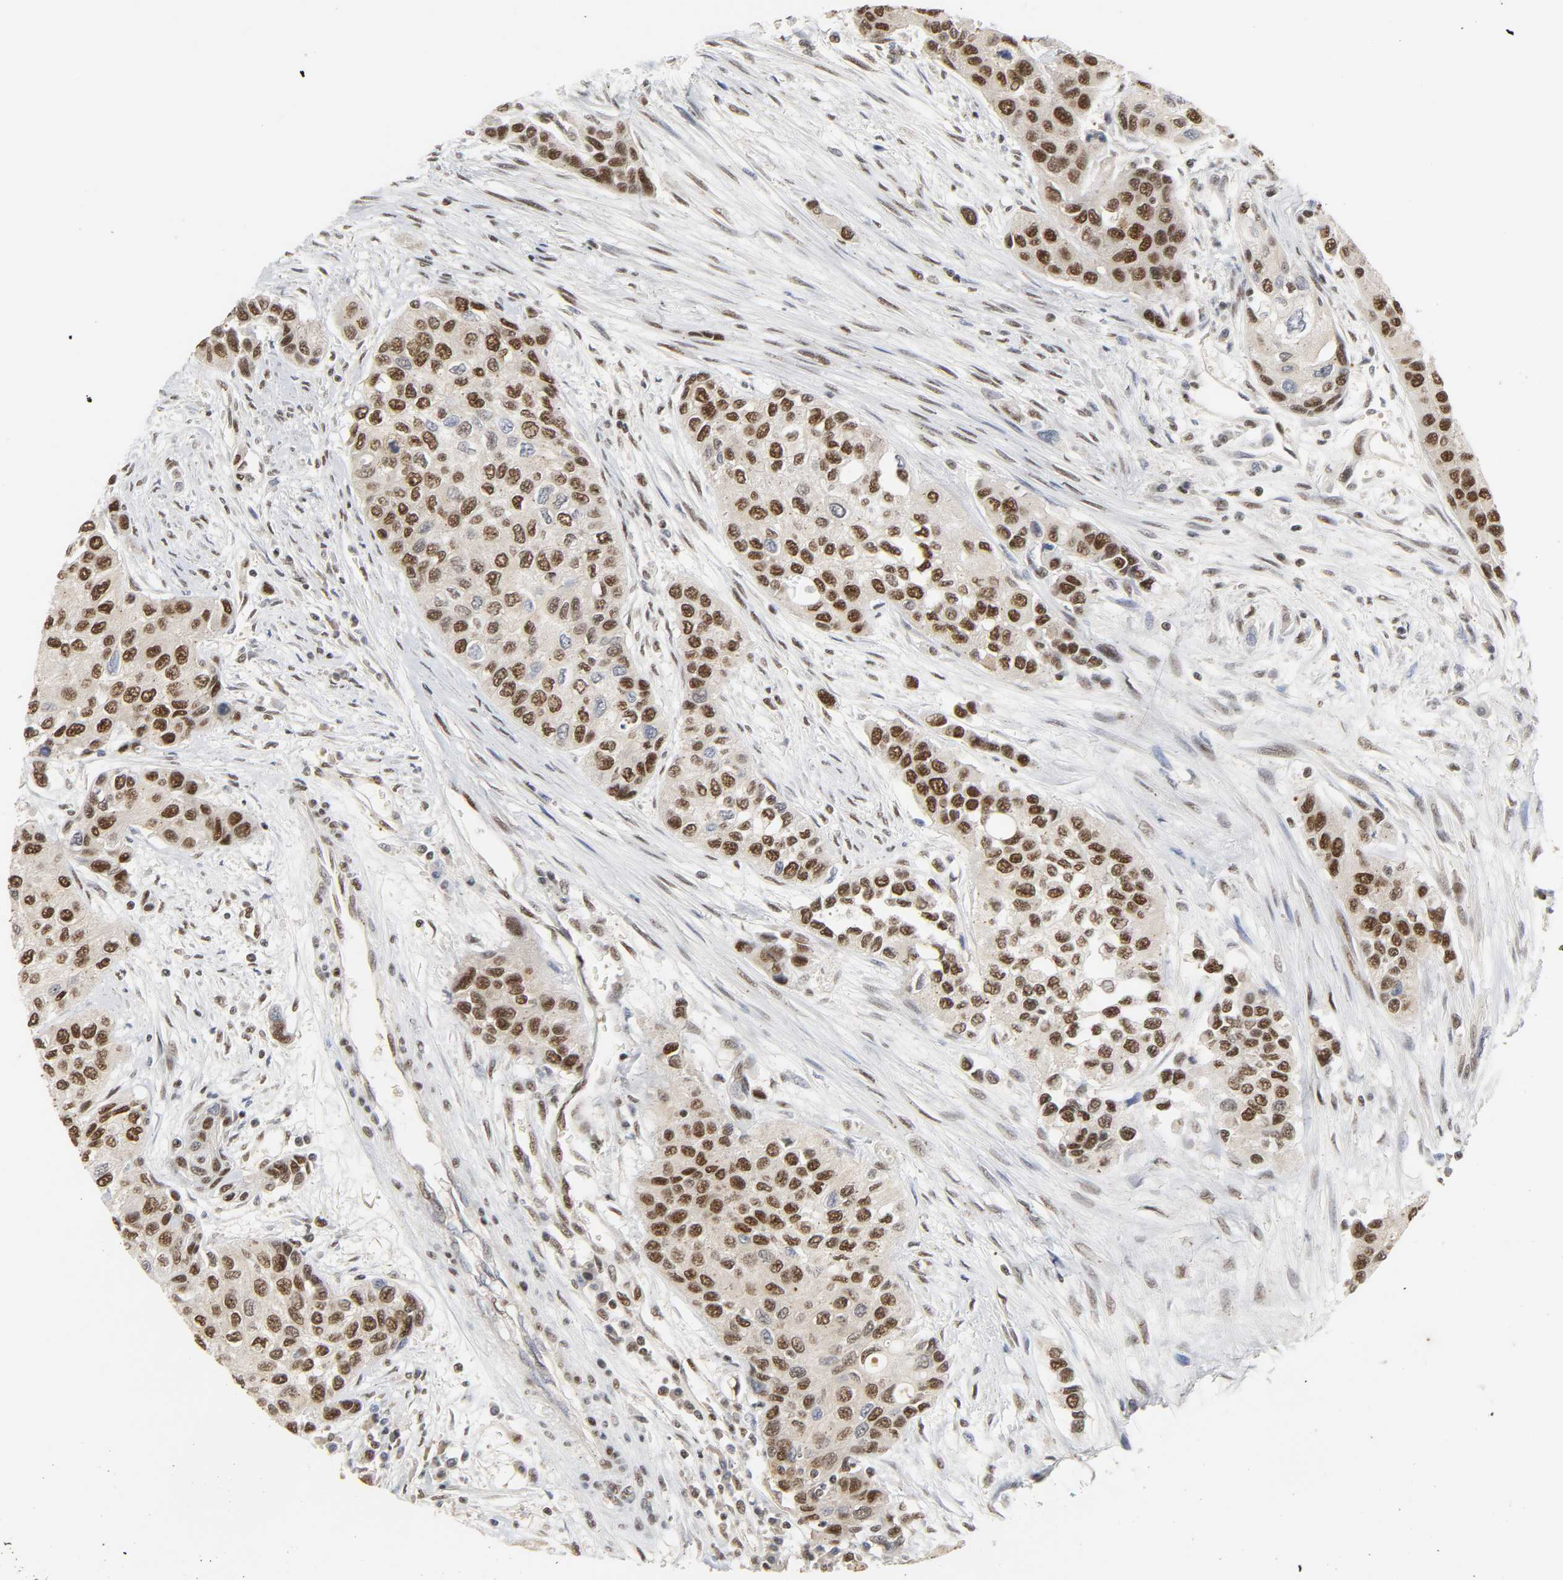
{"staining": {"intensity": "strong", "quantity": ">75%", "location": "nuclear"}, "tissue": "urothelial cancer", "cell_type": "Tumor cells", "image_type": "cancer", "snomed": [{"axis": "morphology", "description": "Urothelial carcinoma, High grade"}, {"axis": "topography", "description": "Urinary bladder"}], "caption": "This micrograph shows urothelial carcinoma (high-grade) stained with IHC to label a protein in brown. The nuclear of tumor cells show strong positivity for the protein. Nuclei are counter-stained blue.", "gene": "NCOA6", "patient": {"sex": "female", "age": 56}}